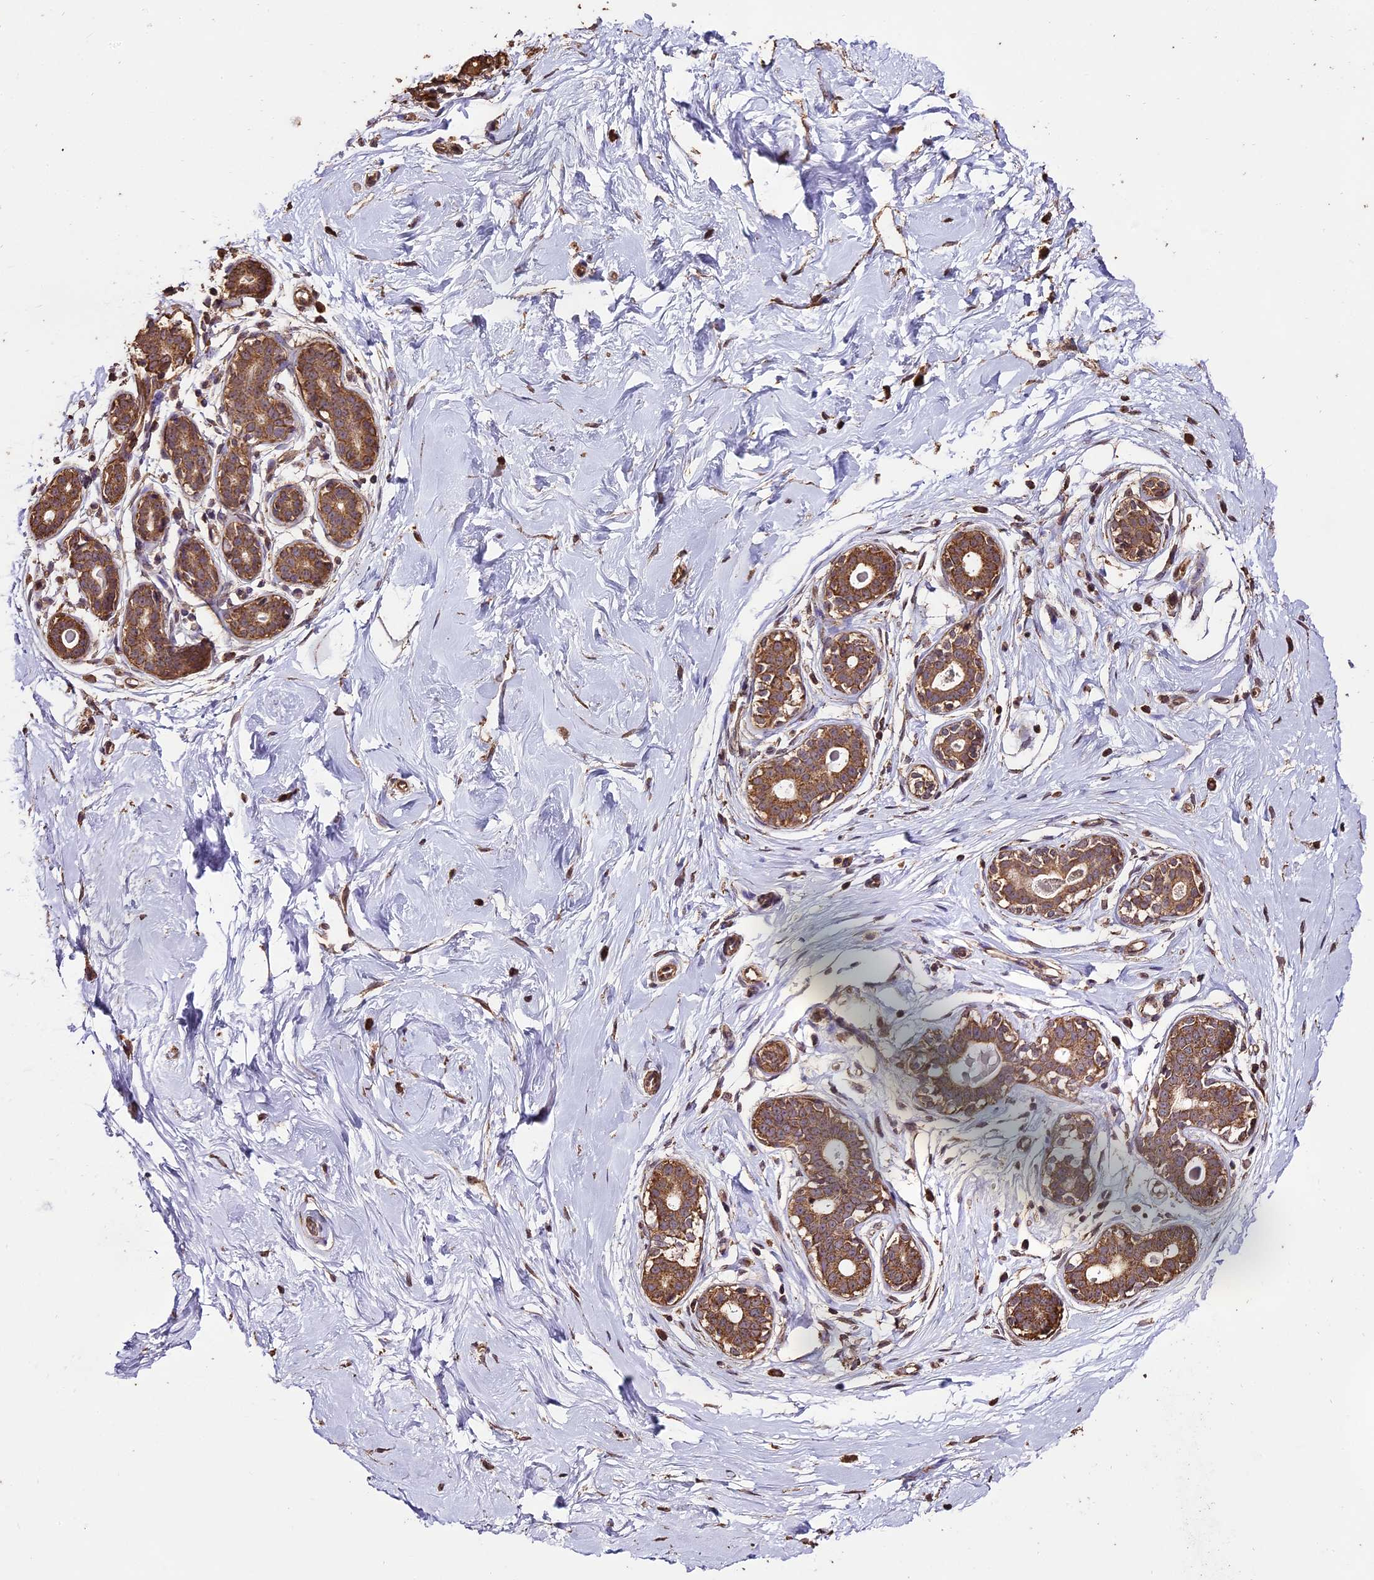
{"staining": {"intensity": "negative", "quantity": "none", "location": "none"}, "tissue": "breast", "cell_type": "Adipocytes", "image_type": "normal", "snomed": [{"axis": "morphology", "description": "Normal tissue, NOS"}, {"axis": "morphology", "description": "Adenoma, NOS"}, {"axis": "topography", "description": "Breast"}], "caption": "DAB (3,3'-diaminobenzidine) immunohistochemical staining of unremarkable human breast exhibits no significant staining in adipocytes. (DAB (3,3'-diaminobenzidine) immunohistochemistry, high magnification).", "gene": "PGPEP1L", "patient": {"sex": "female", "age": 23}}